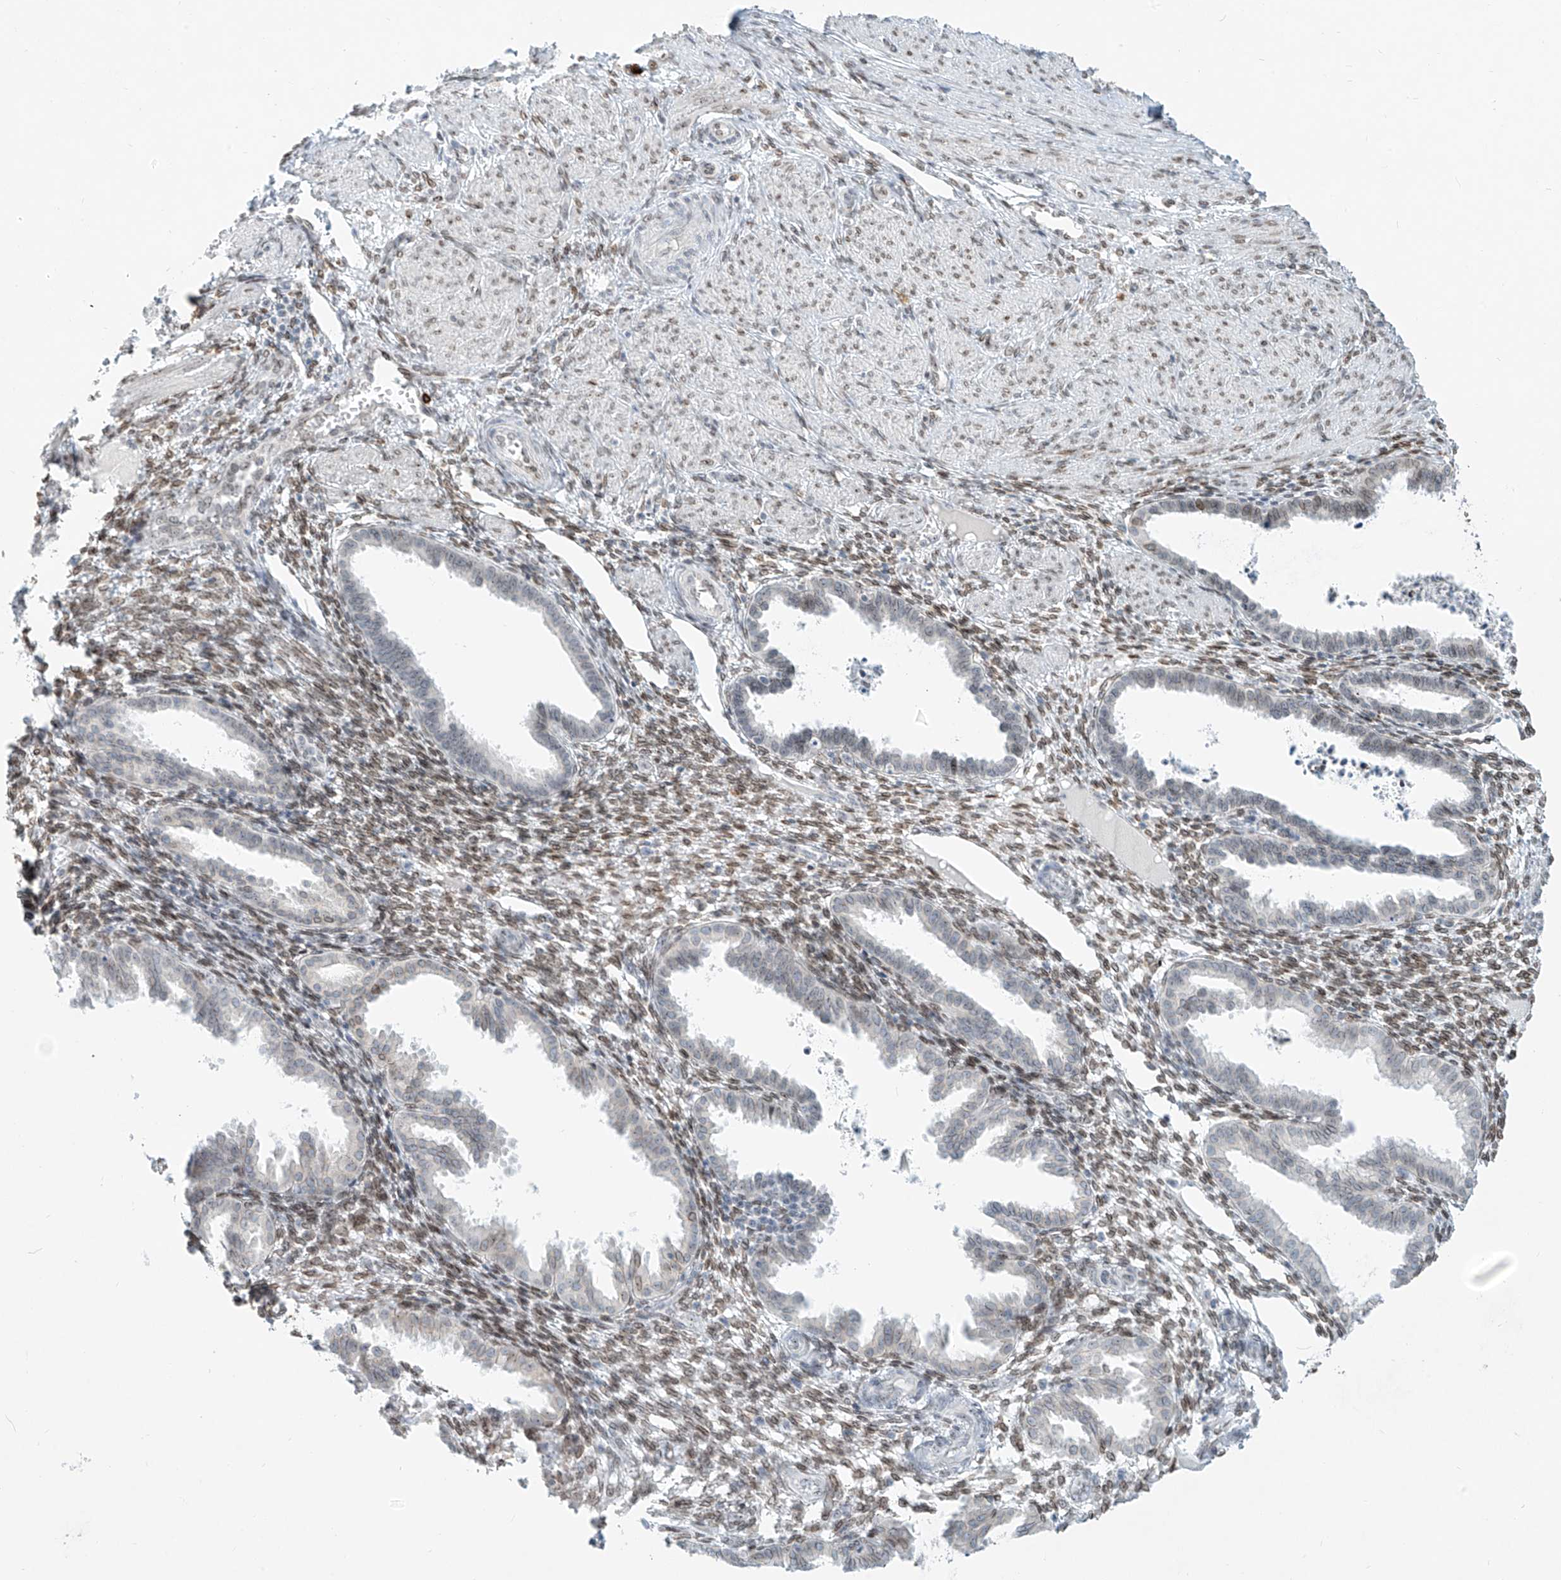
{"staining": {"intensity": "moderate", "quantity": "25%-75%", "location": "nuclear"}, "tissue": "endometrium", "cell_type": "Cells in endometrial stroma", "image_type": "normal", "snomed": [{"axis": "morphology", "description": "Normal tissue, NOS"}, {"axis": "topography", "description": "Endometrium"}], "caption": "Immunohistochemistry micrograph of normal human endometrium stained for a protein (brown), which demonstrates medium levels of moderate nuclear positivity in about 25%-75% of cells in endometrial stroma.", "gene": "SAMD15", "patient": {"sex": "female", "age": 33}}